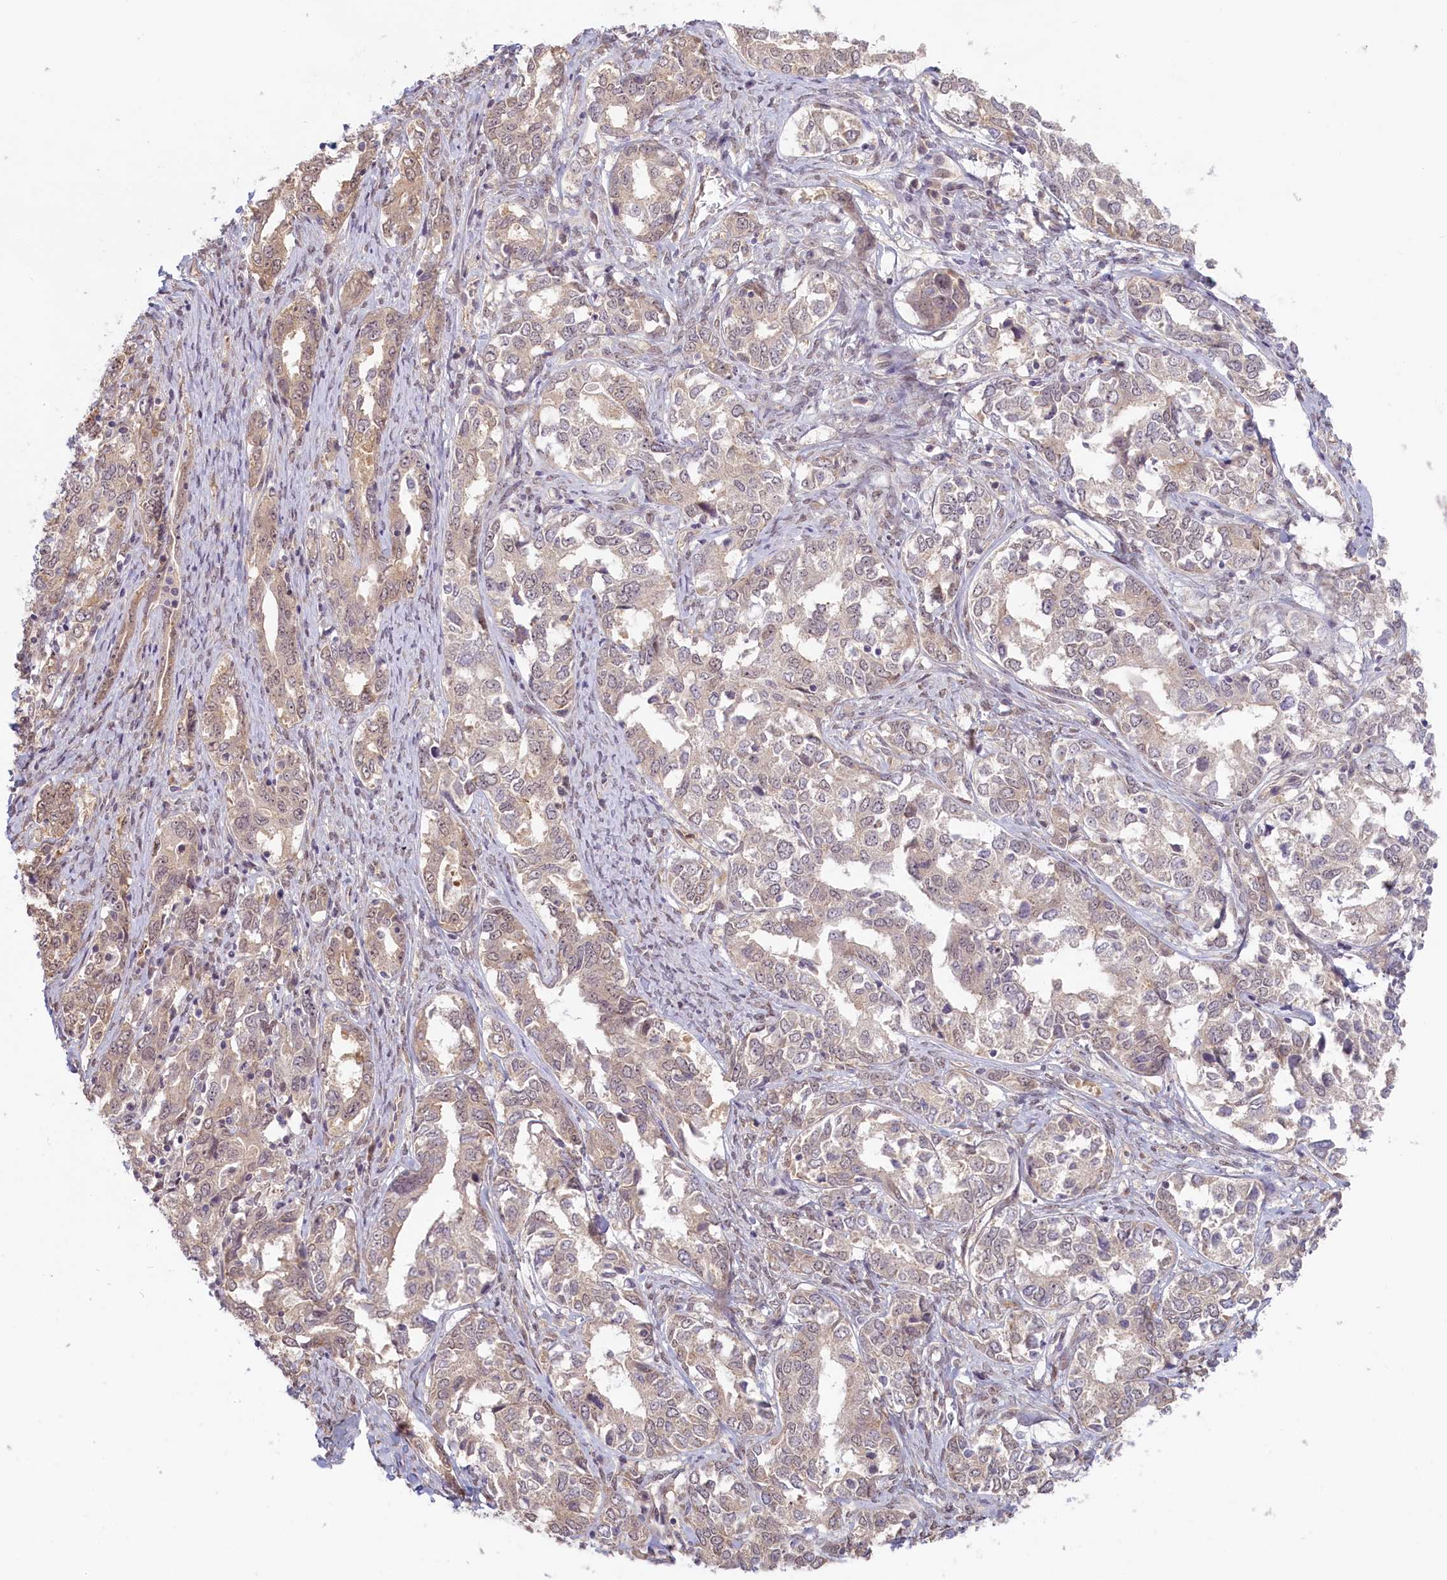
{"staining": {"intensity": "weak", "quantity": "25%-75%", "location": "nuclear"}, "tissue": "ovarian cancer", "cell_type": "Tumor cells", "image_type": "cancer", "snomed": [{"axis": "morphology", "description": "Carcinoma, endometroid"}, {"axis": "topography", "description": "Ovary"}], "caption": "Immunohistochemical staining of human ovarian cancer exhibits low levels of weak nuclear positivity in about 25%-75% of tumor cells. (Brightfield microscopy of DAB IHC at high magnification).", "gene": "C19orf44", "patient": {"sex": "female", "age": 62}}